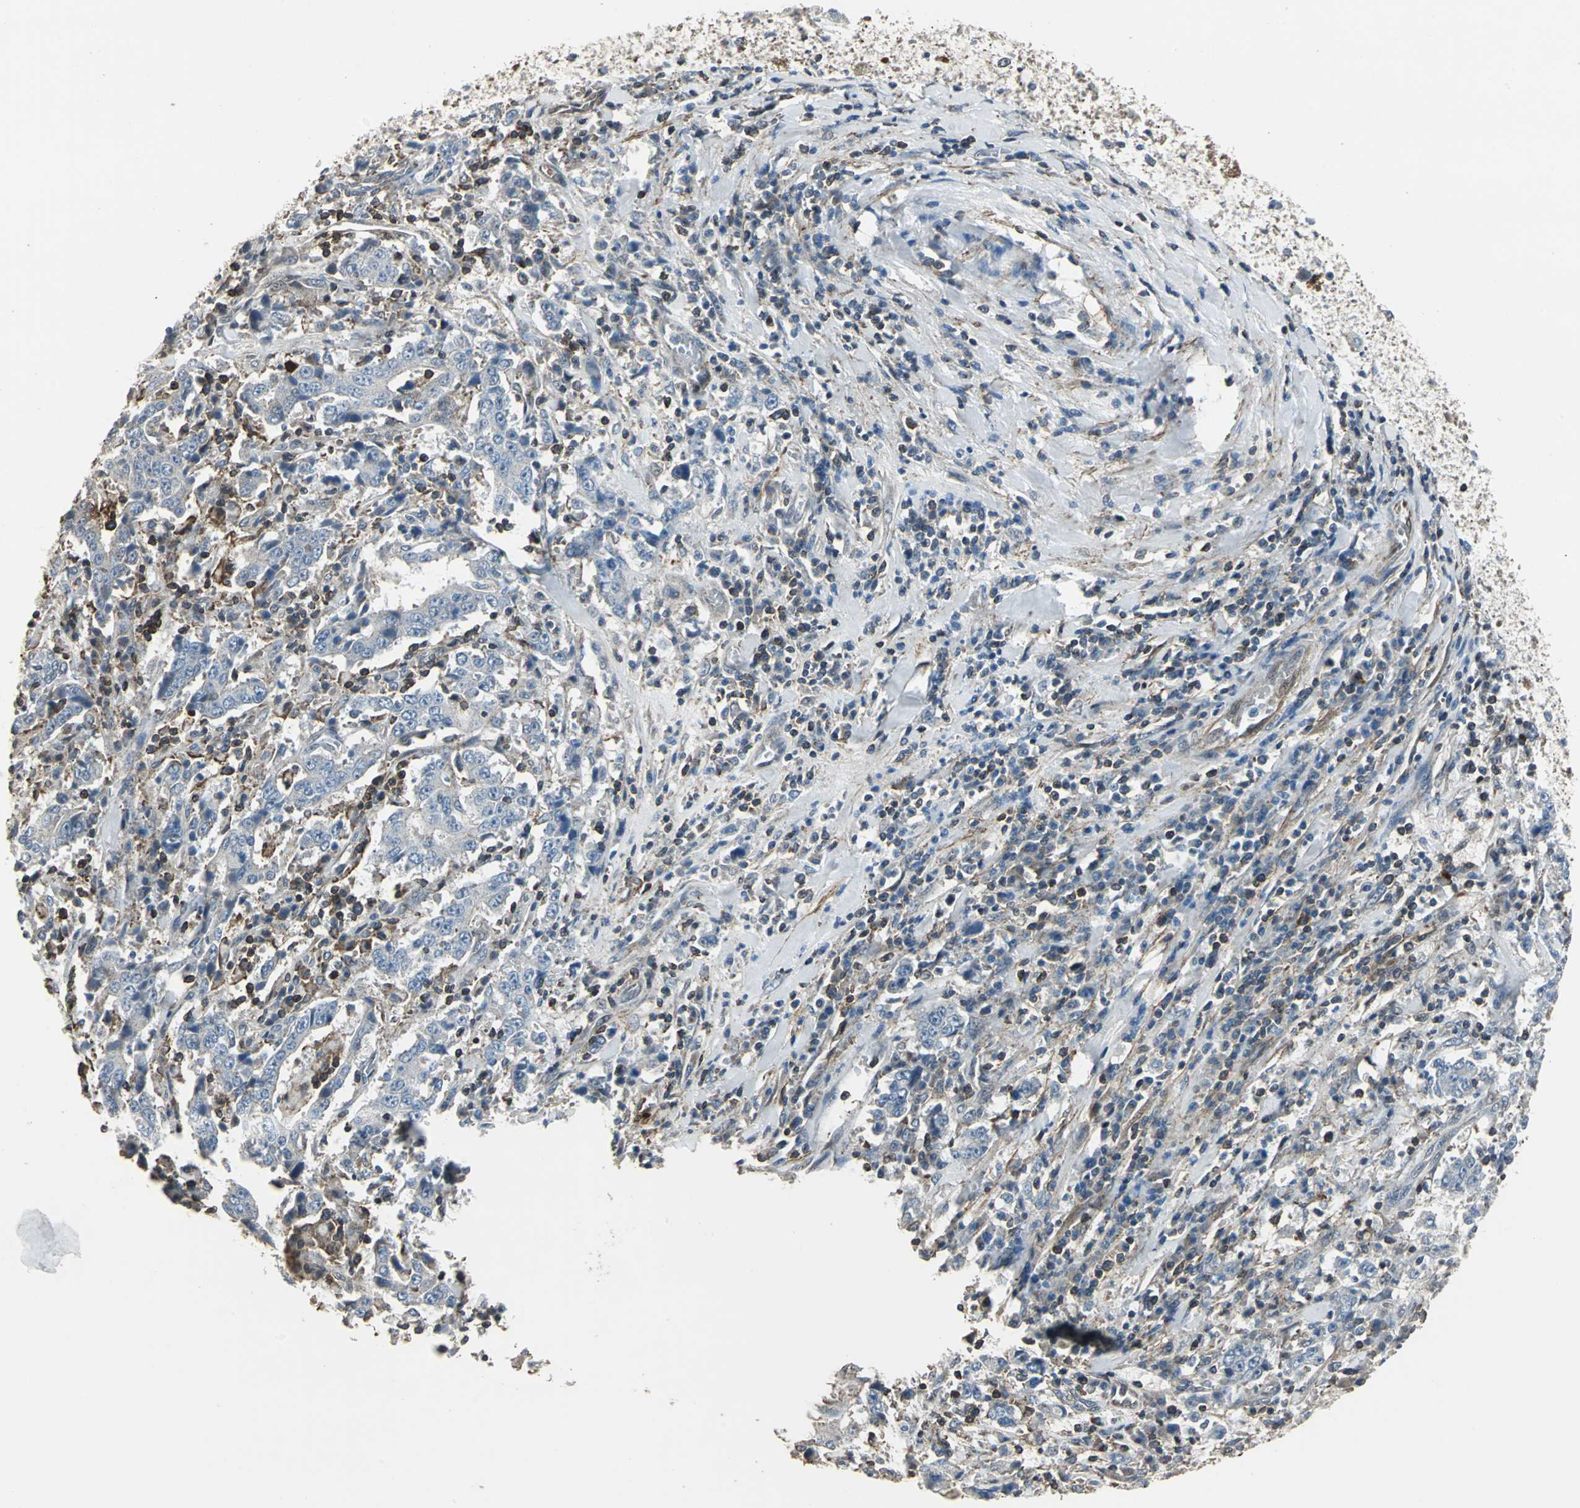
{"staining": {"intensity": "negative", "quantity": "none", "location": "none"}, "tissue": "stomach cancer", "cell_type": "Tumor cells", "image_type": "cancer", "snomed": [{"axis": "morphology", "description": "Normal tissue, NOS"}, {"axis": "morphology", "description": "Adenocarcinoma, NOS"}, {"axis": "topography", "description": "Stomach, upper"}, {"axis": "topography", "description": "Stomach"}], "caption": "Immunohistochemistry (IHC) micrograph of human stomach cancer (adenocarcinoma) stained for a protein (brown), which shows no expression in tumor cells. (DAB (3,3'-diaminobenzidine) IHC with hematoxylin counter stain).", "gene": "DNAJB4", "patient": {"sex": "male", "age": 59}}